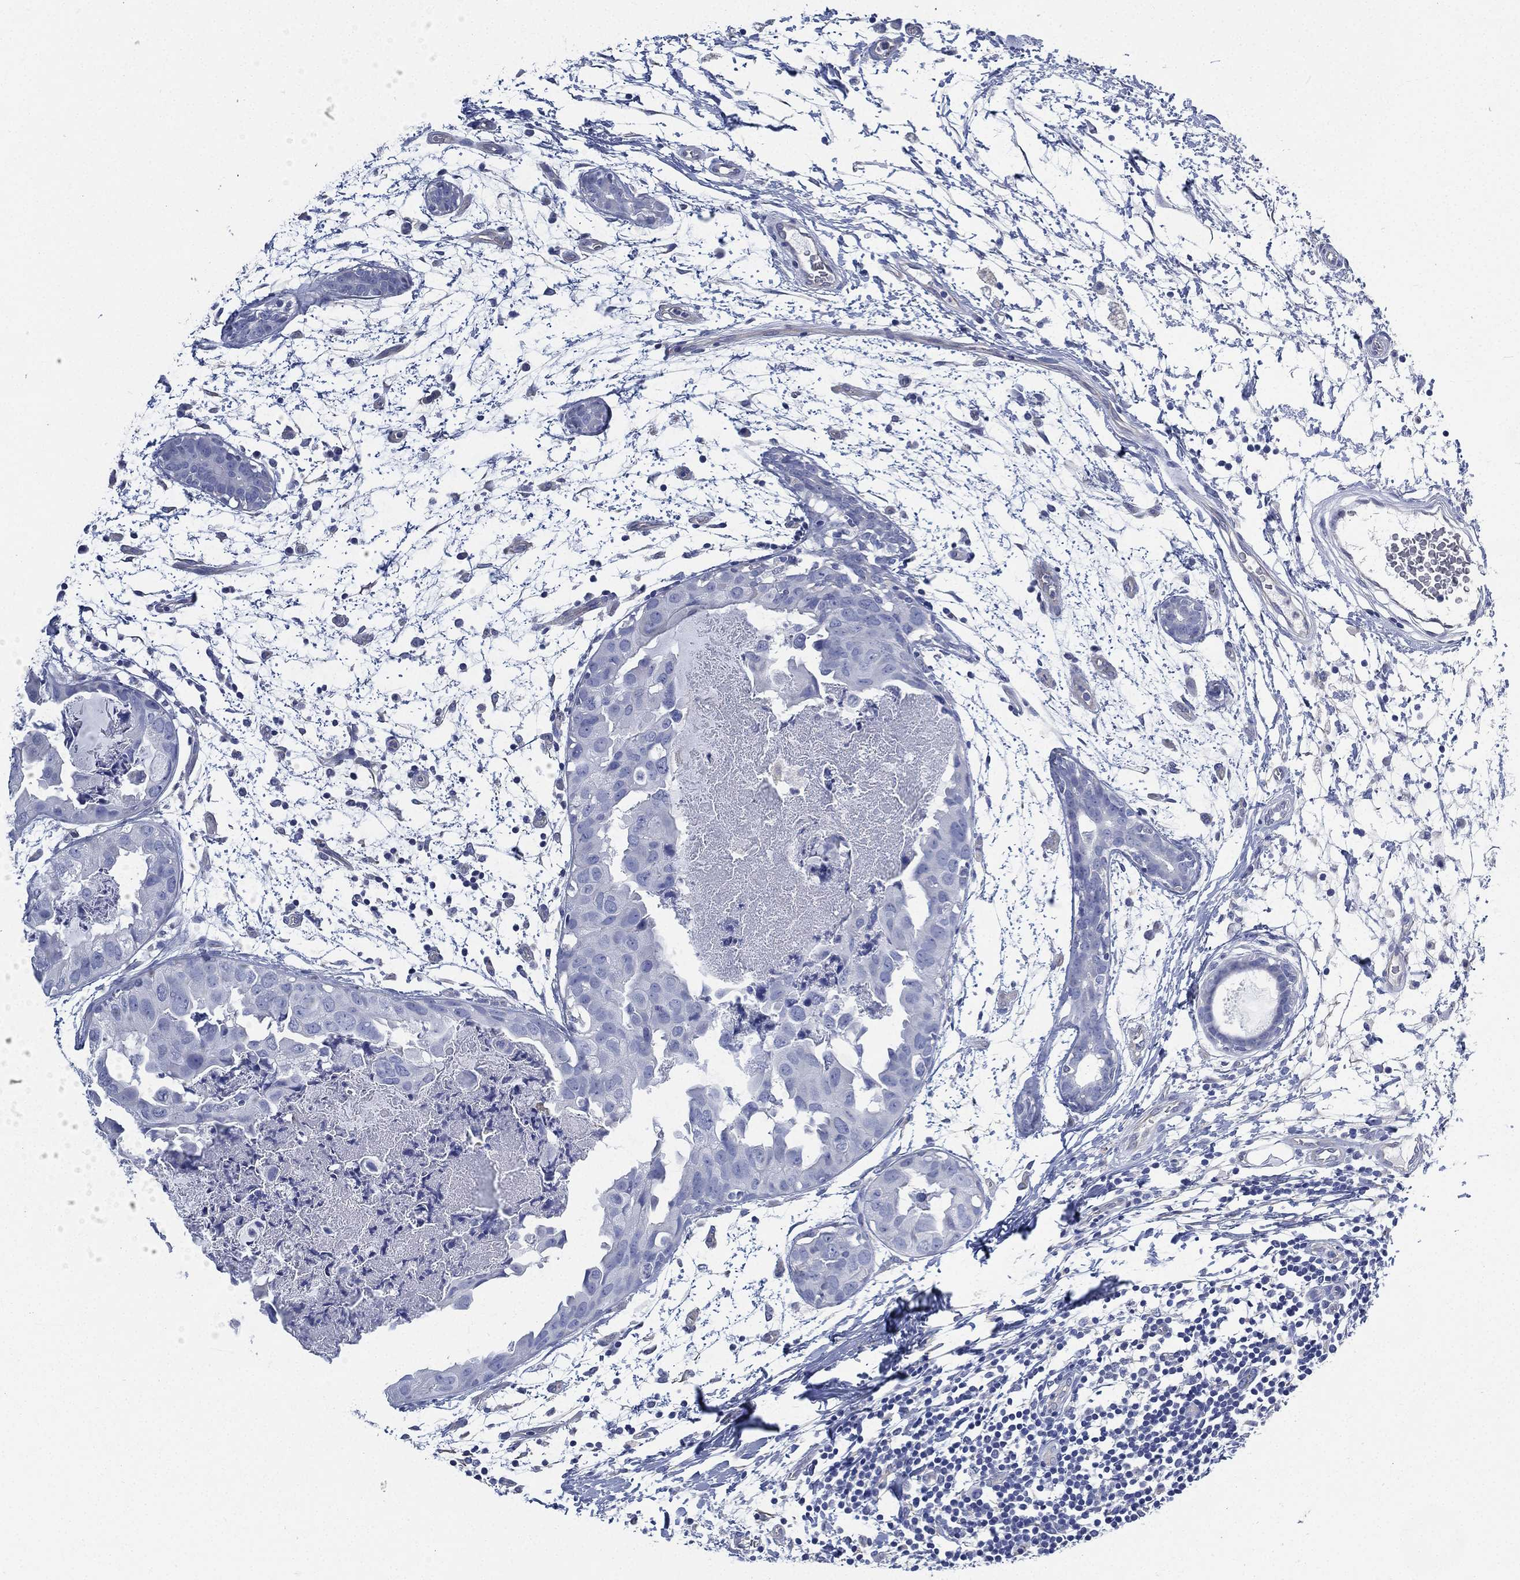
{"staining": {"intensity": "negative", "quantity": "none", "location": "none"}, "tissue": "breast cancer", "cell_type": "Tumor cells", "image_type": "cancer", "snomed": [{"axis": "morphology", "description": "Normal tissue, NOS"}, {"axis": "morphology", "description": "Duct carcinoma"}, {"axis": "topography", "description": "Breast"}], "caption": "Human invasive ductal carcinoma (breast) stained for a protein using immunohistochemistry demonstrates no expression in tumor cells.", "gene": "CCDC70", "patient": {"sex": "female", "age": 40}}